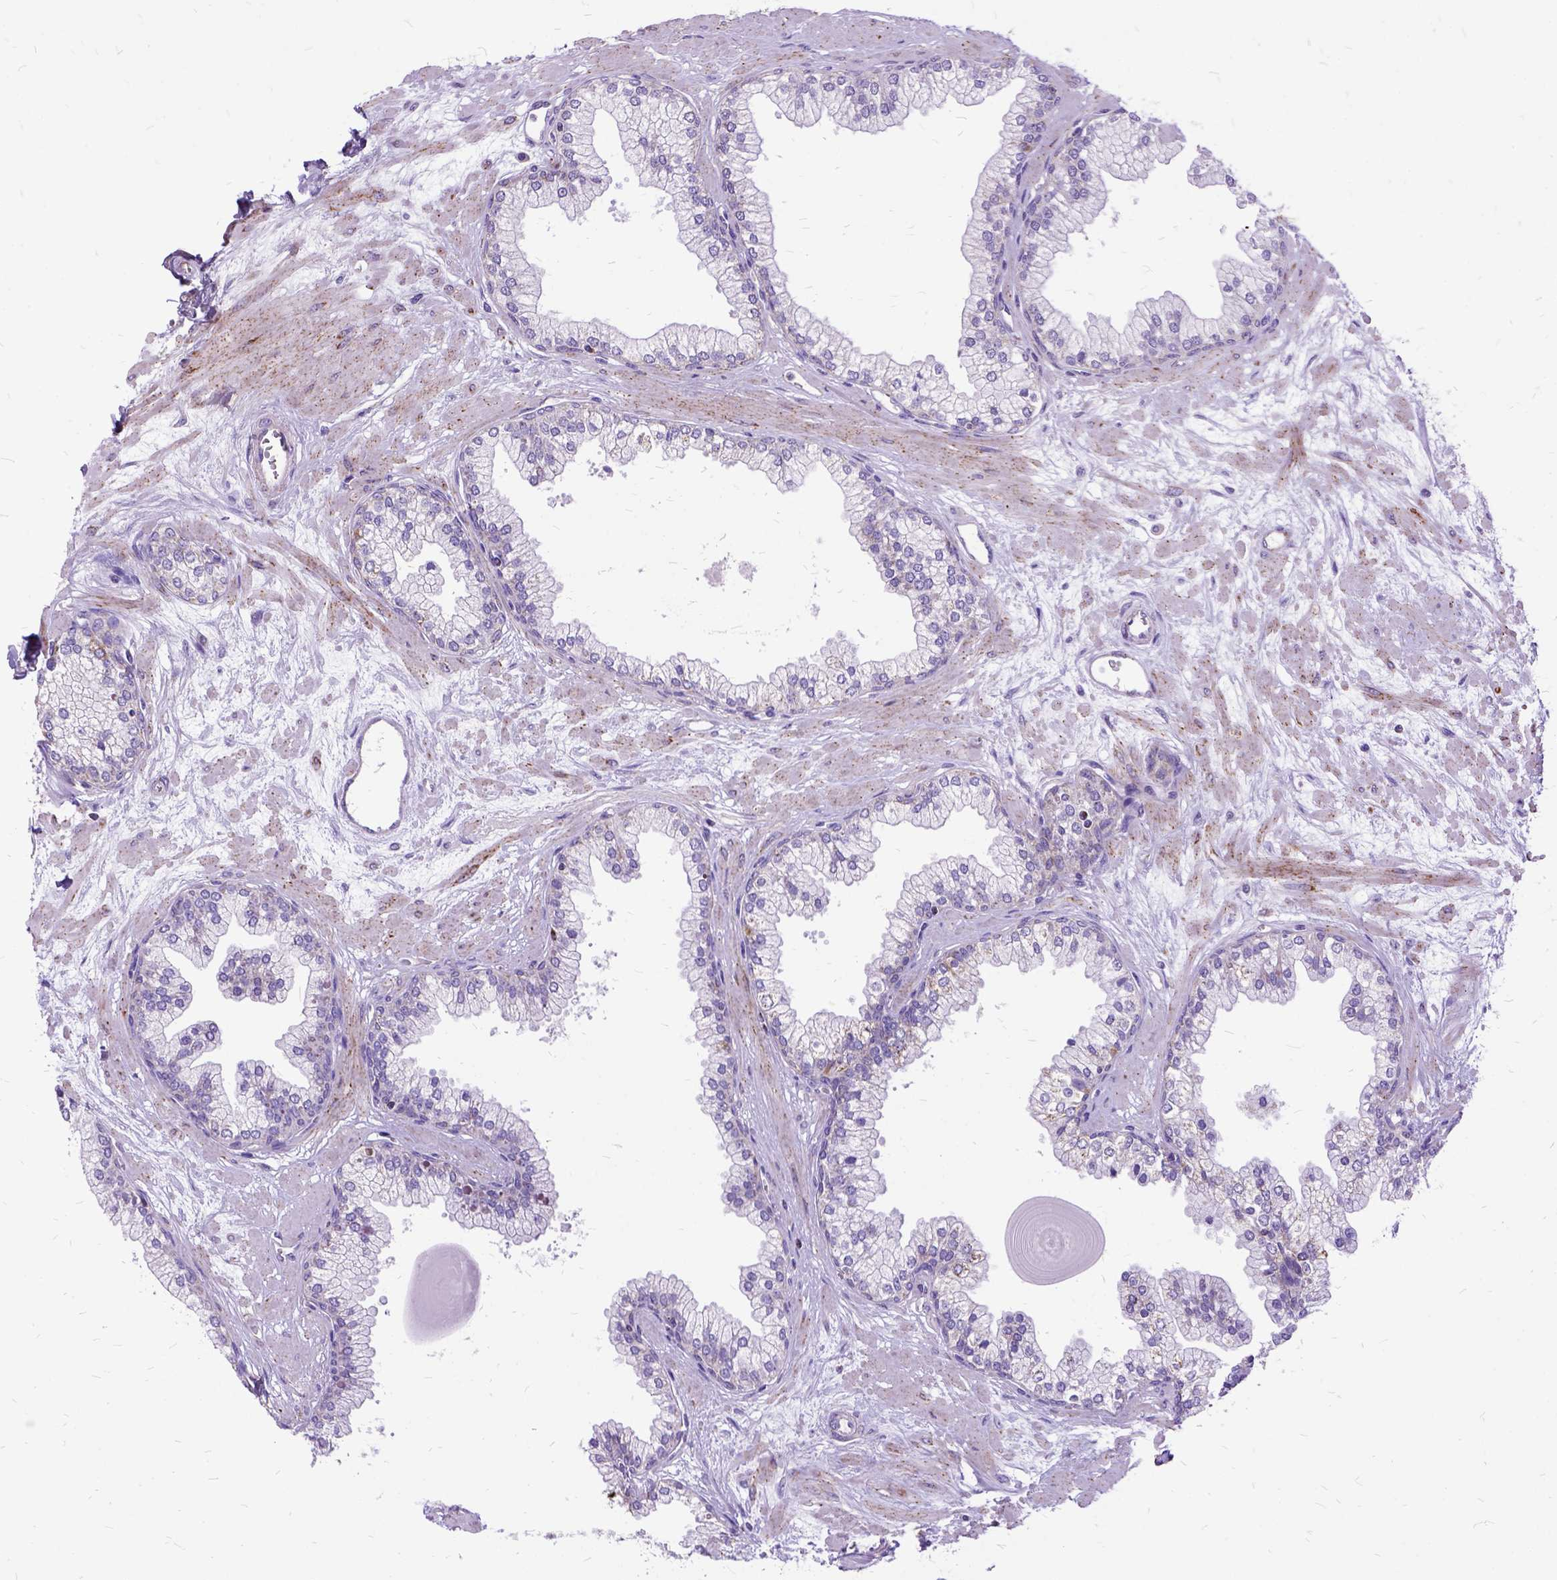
{"staining": {"intensity": "strong", "quantity": "25%-75%", "location": "cytoplasmic/membranous"}, "tissue": "prostate", "cell_type": "Glandular cells", "image_type": "normal", "snomed": [{"axis": "morphology", "description": "Normal tissue, NOS"}, {"axis": "topography", "description": "Prostate"}, {"axis": "topography", "description": "Peripheral nerve tissue"}], "caption": "Immunohistochemical staining of normal prostate reveals high levels of strong cytoplasmic/membranous expression in approximately 25%-75% of glandular cells. (Brightfield microscopy of DAB IHC at high magnification).", "gene": "OXCT1", "patient": {"sex": "male", "age": 61}}